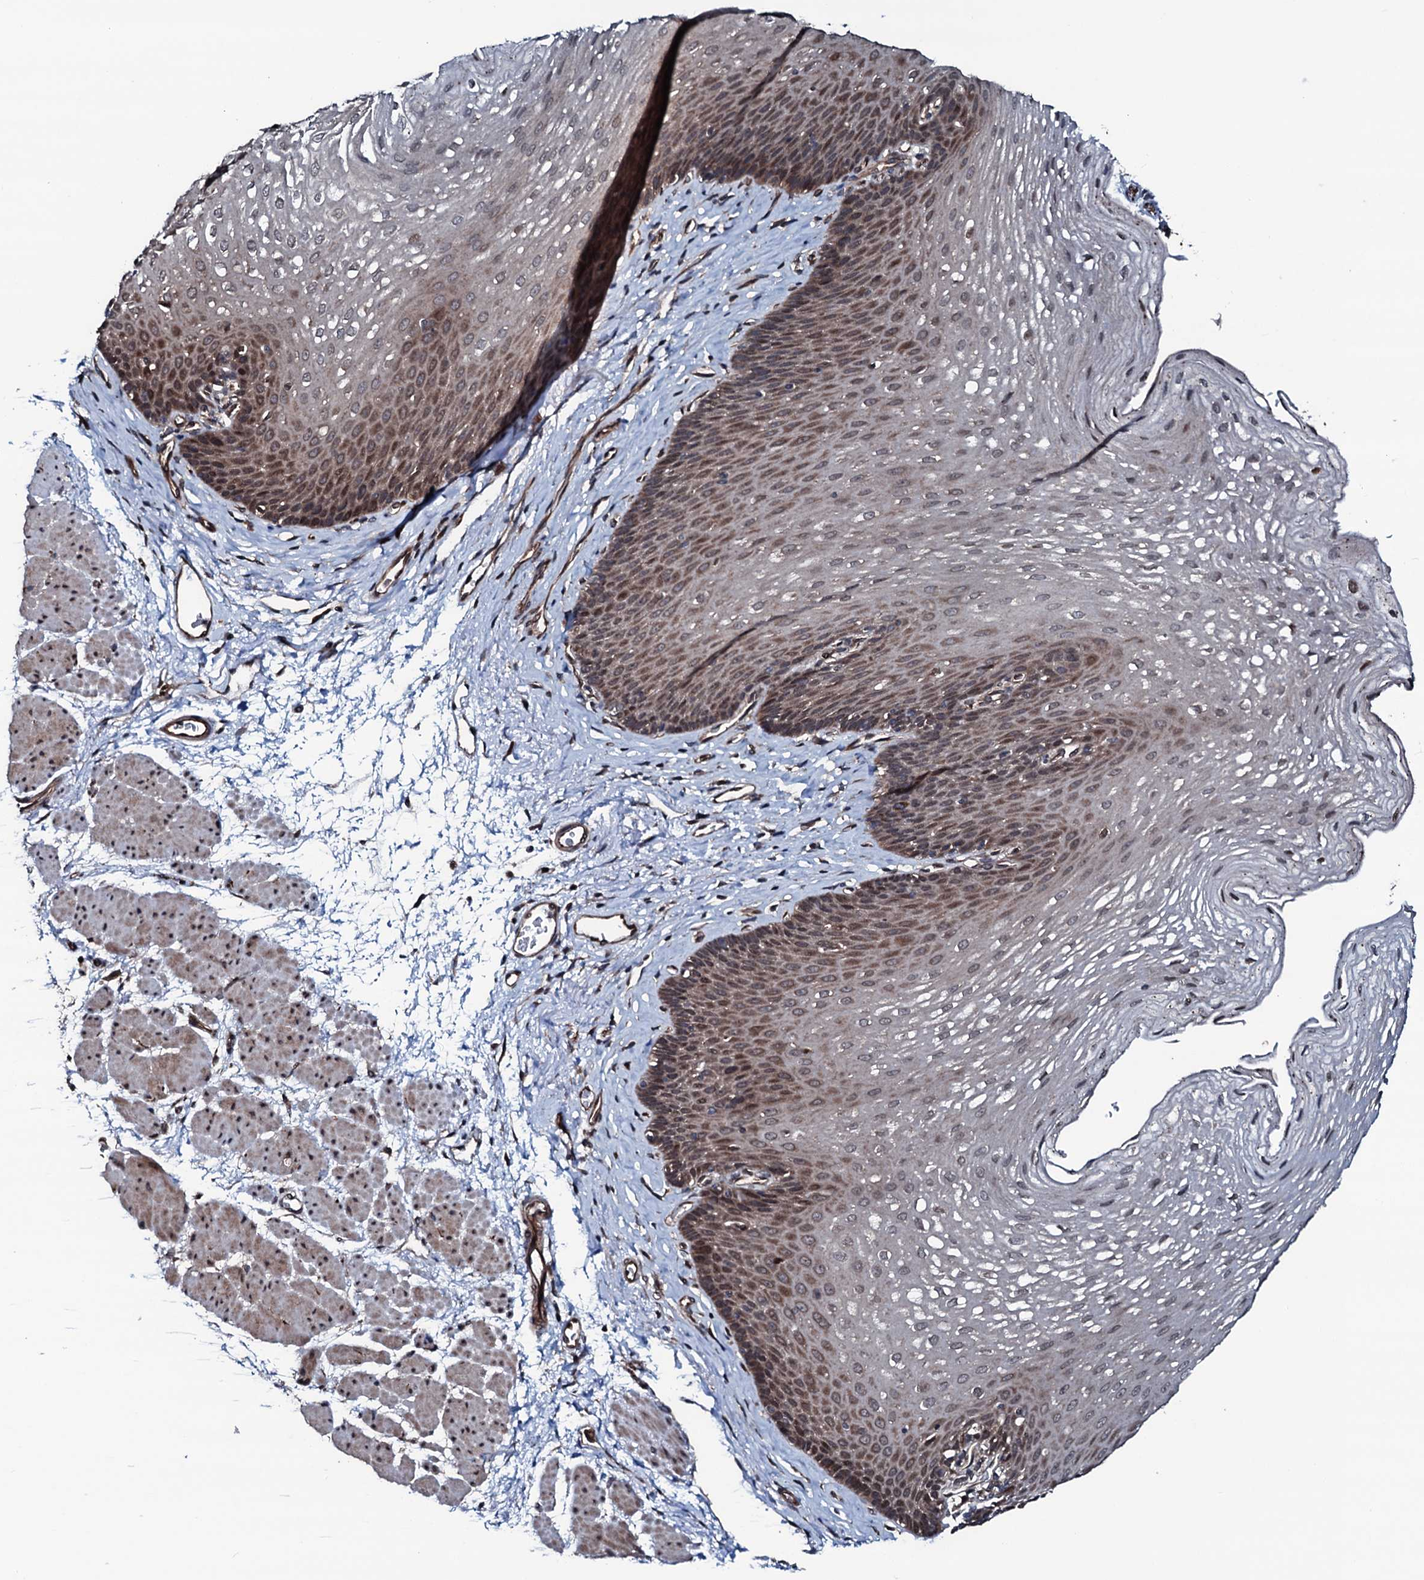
{"staining": {"intensity": "moderate", "quantity": "25%-75%", "location": "cytoplasmic/membranous,nuclear"}, "tissue": "esophagus", "cell_type": "Squamous epithelial cells", "image_type": "normal", "snomed": [{"axis": "morphology", "description": "Normal tissue, NOS"}, {"axis": "topography", "description": "Esophagus"}], "caption": "High-magnification brightfield microscopy of unremarkable esophagus stained with DAB (3,3'-diaminobenzidine) (brown) and counterstained with hematoxylin (blue). squamous epithelial cells exhibit moderate cytoplasmic/membranous,nuclear staining is appreciated in approximately25%-75% of cells.", "gene": "OGFOD2", "patient": {"sex": "female", "age": 66}}